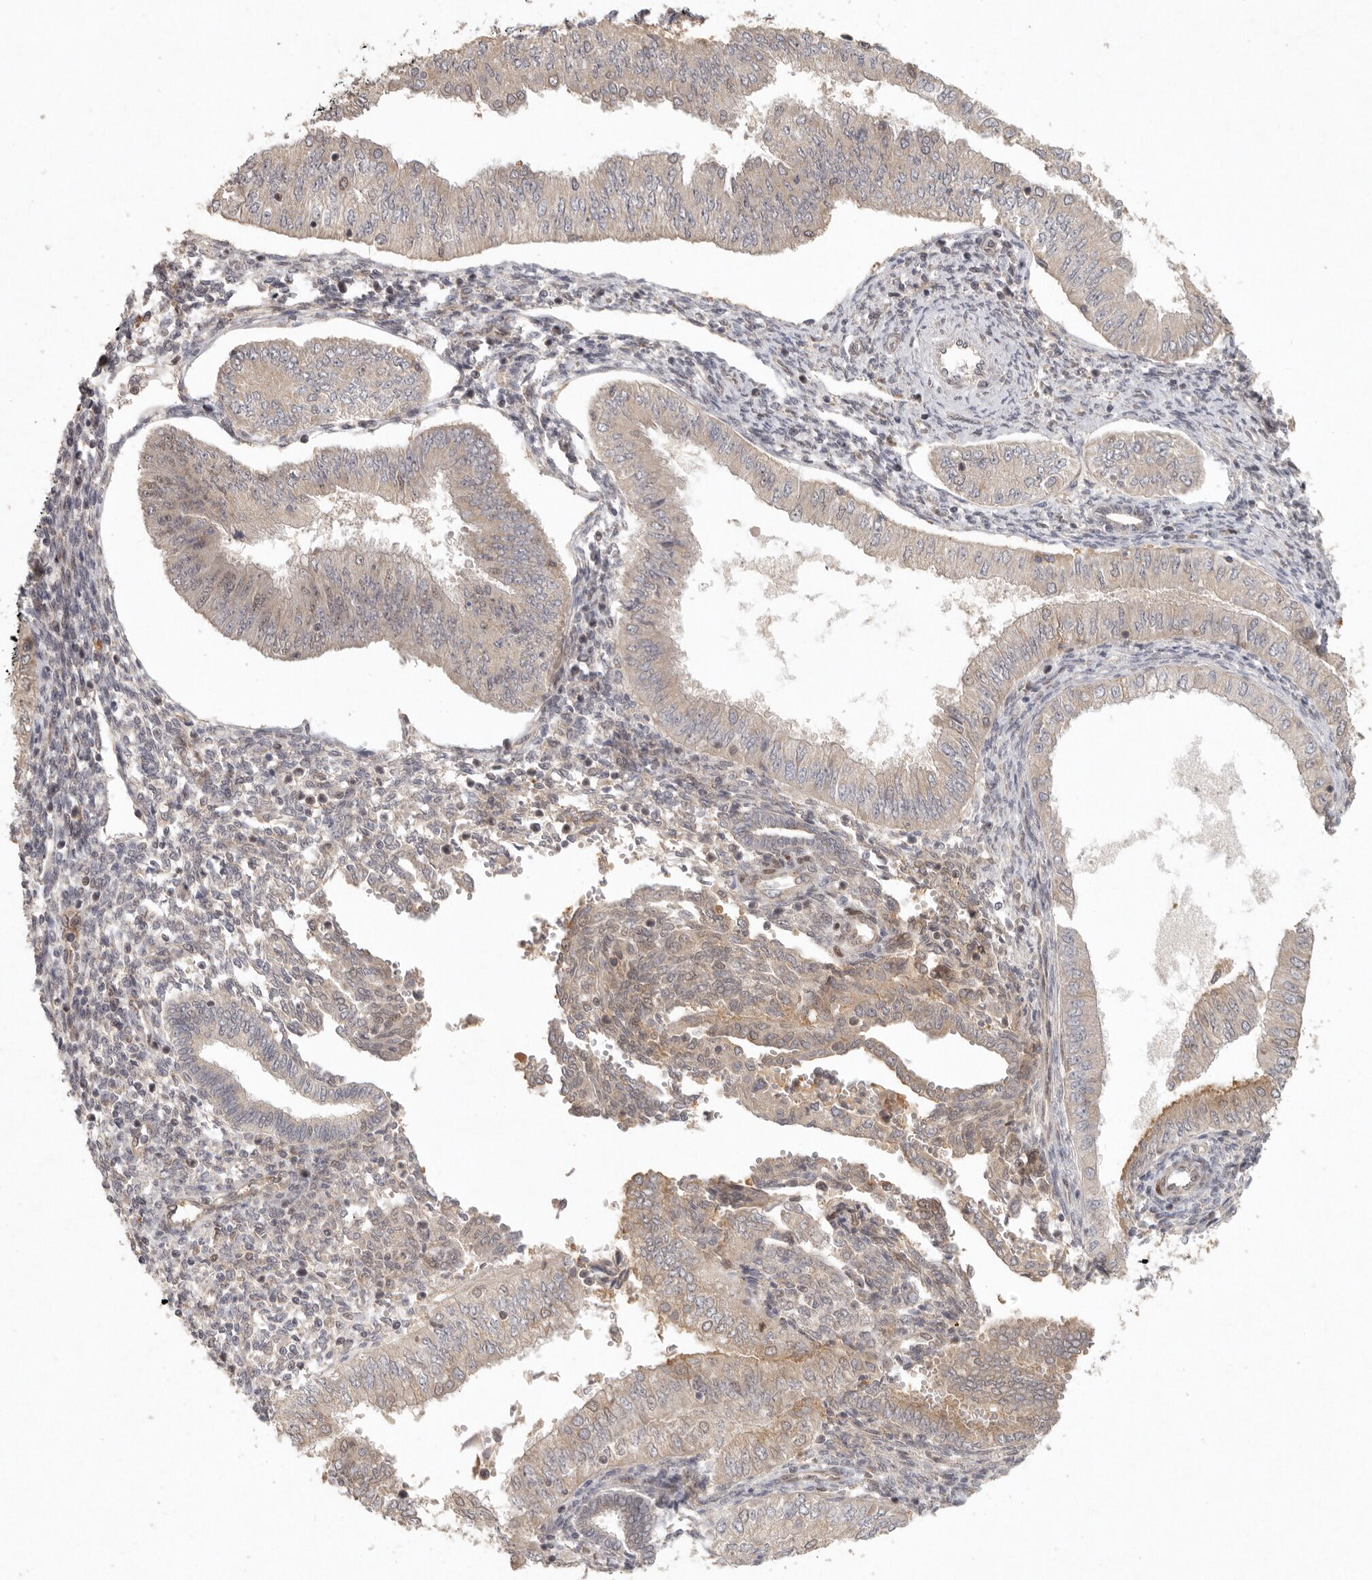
{"staining": {"intensity": "moderate", "quantity": "<25%", "location": "cytoplasmic/membranous"}, "tissue": "endometrial cancer", "cell_type": "Tumor cells", "image_type": "cancer", "snomed": [{"axis": "morphology", "description": "Normal tissue, NOS"}, {"axis": "morphology", "description": "Adenocarcinoma, NOS"}, {"axis": "topography", "description": "Endometrium"}], "caption": "A low amount of moderate cytoplasmic/membranous positivity is appreciated in approximately <25% of tumor cells in endometrial cancer tissue.", "gene": "LRRC75A", "patient": {"sex": "female", "age": 53}}